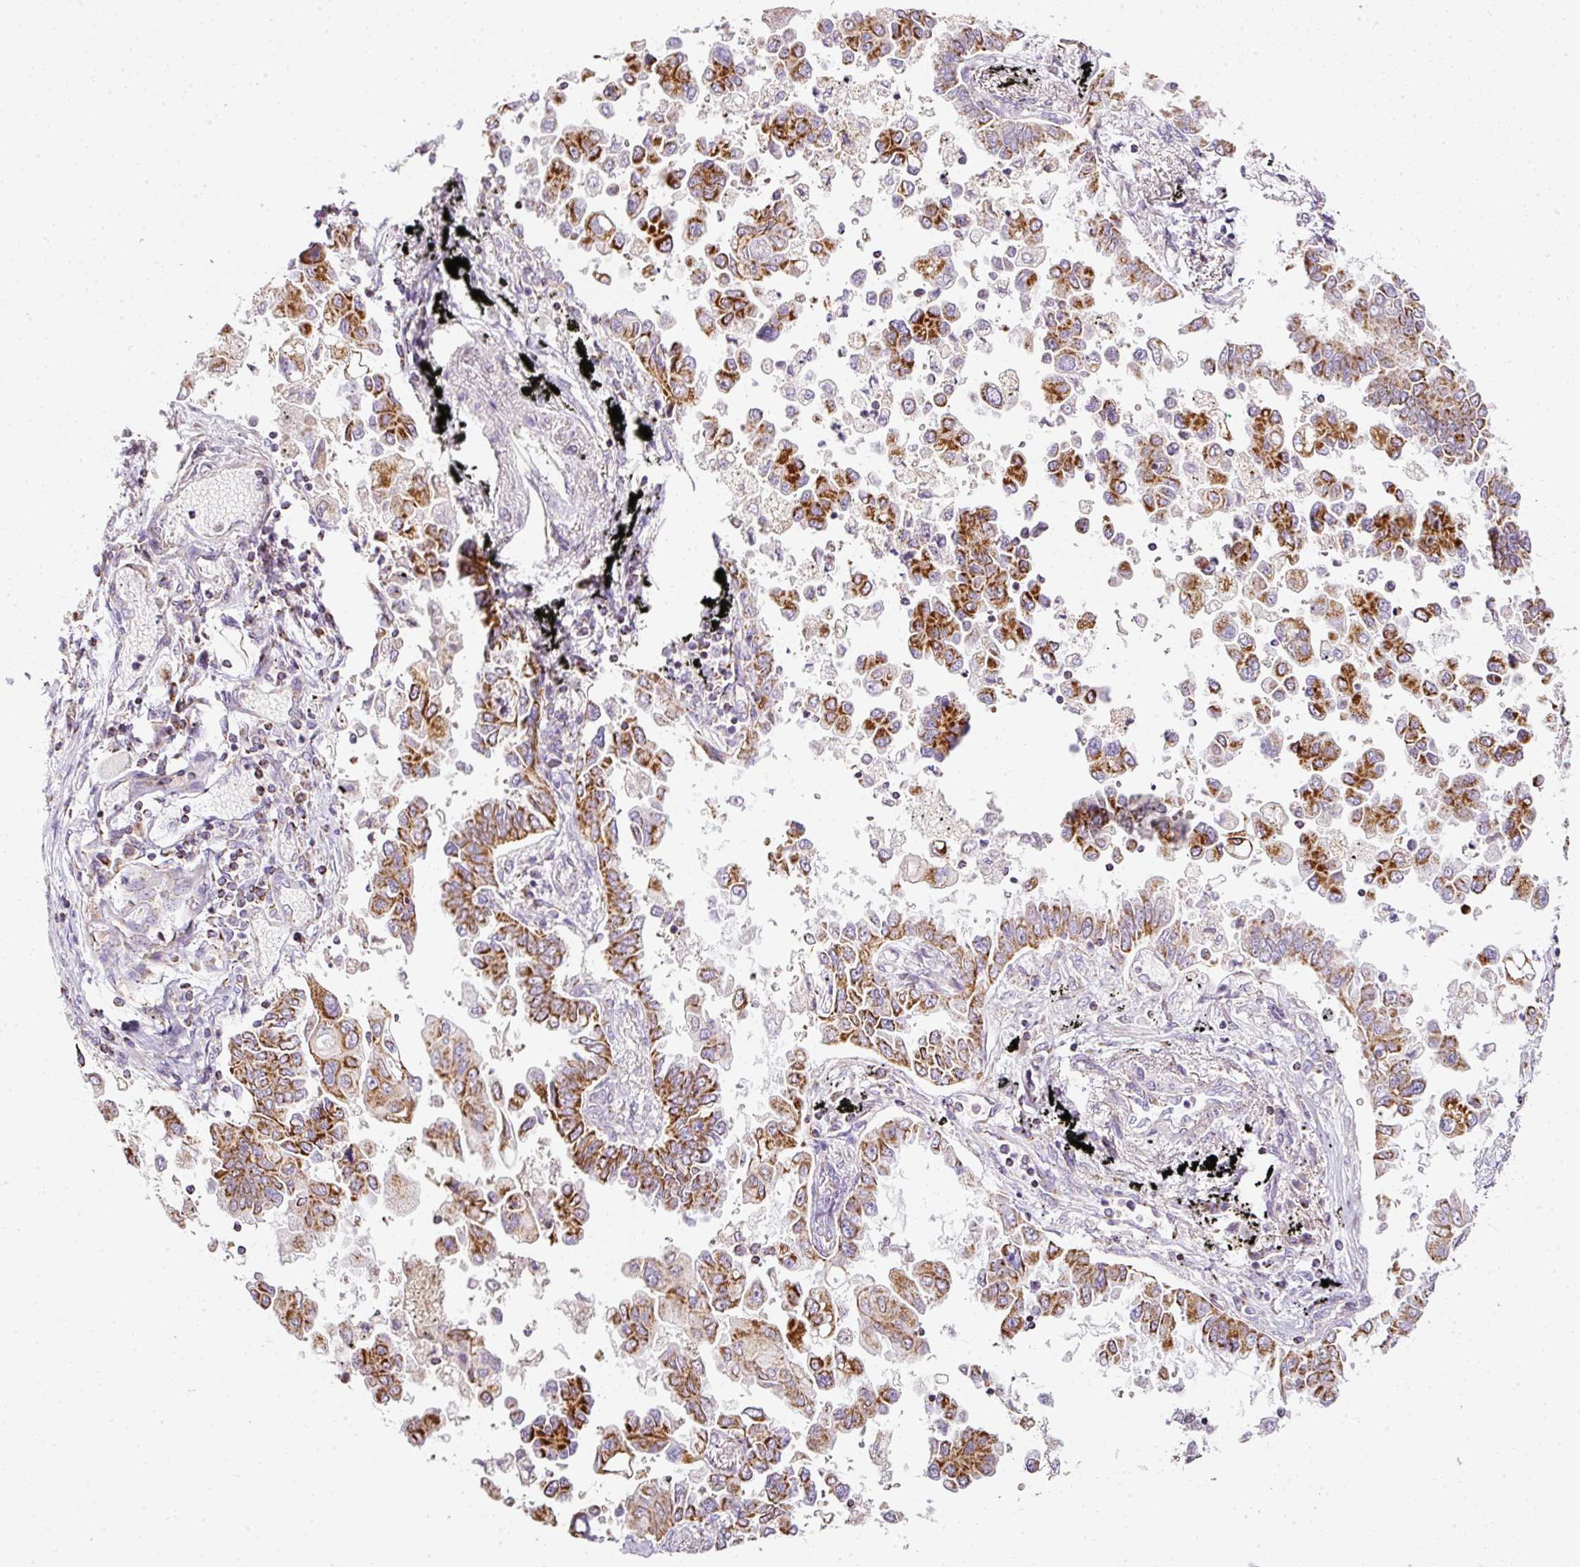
{"staining": {"intensity": "moderate", "quantity": ">75%", "location": "cytoplasmic/membranous"}, "tissue": "lung cancer", "cell_type": "Tumor cells", "image_type": "cancer", "snomed": [{"axis": "morphology", "description": "Adenocarcinoma, NOS"}, {"axis": "topography", "description": "Lung"}], "caption": "Lung cancer (adenocarcinoma) stained with DAB immunohistochemistry reveals medium levels of moderate cytoplasmic/membranous positivity in about >75% of tumor cells. (Stains: DAB (3,3'-diaminobenzidine) in brown, nuclei in blue, Microscopy: brightfield microscopy at high magnification).", "gene": "SDHA", "patient": {"sex": "female", "age": 67}}